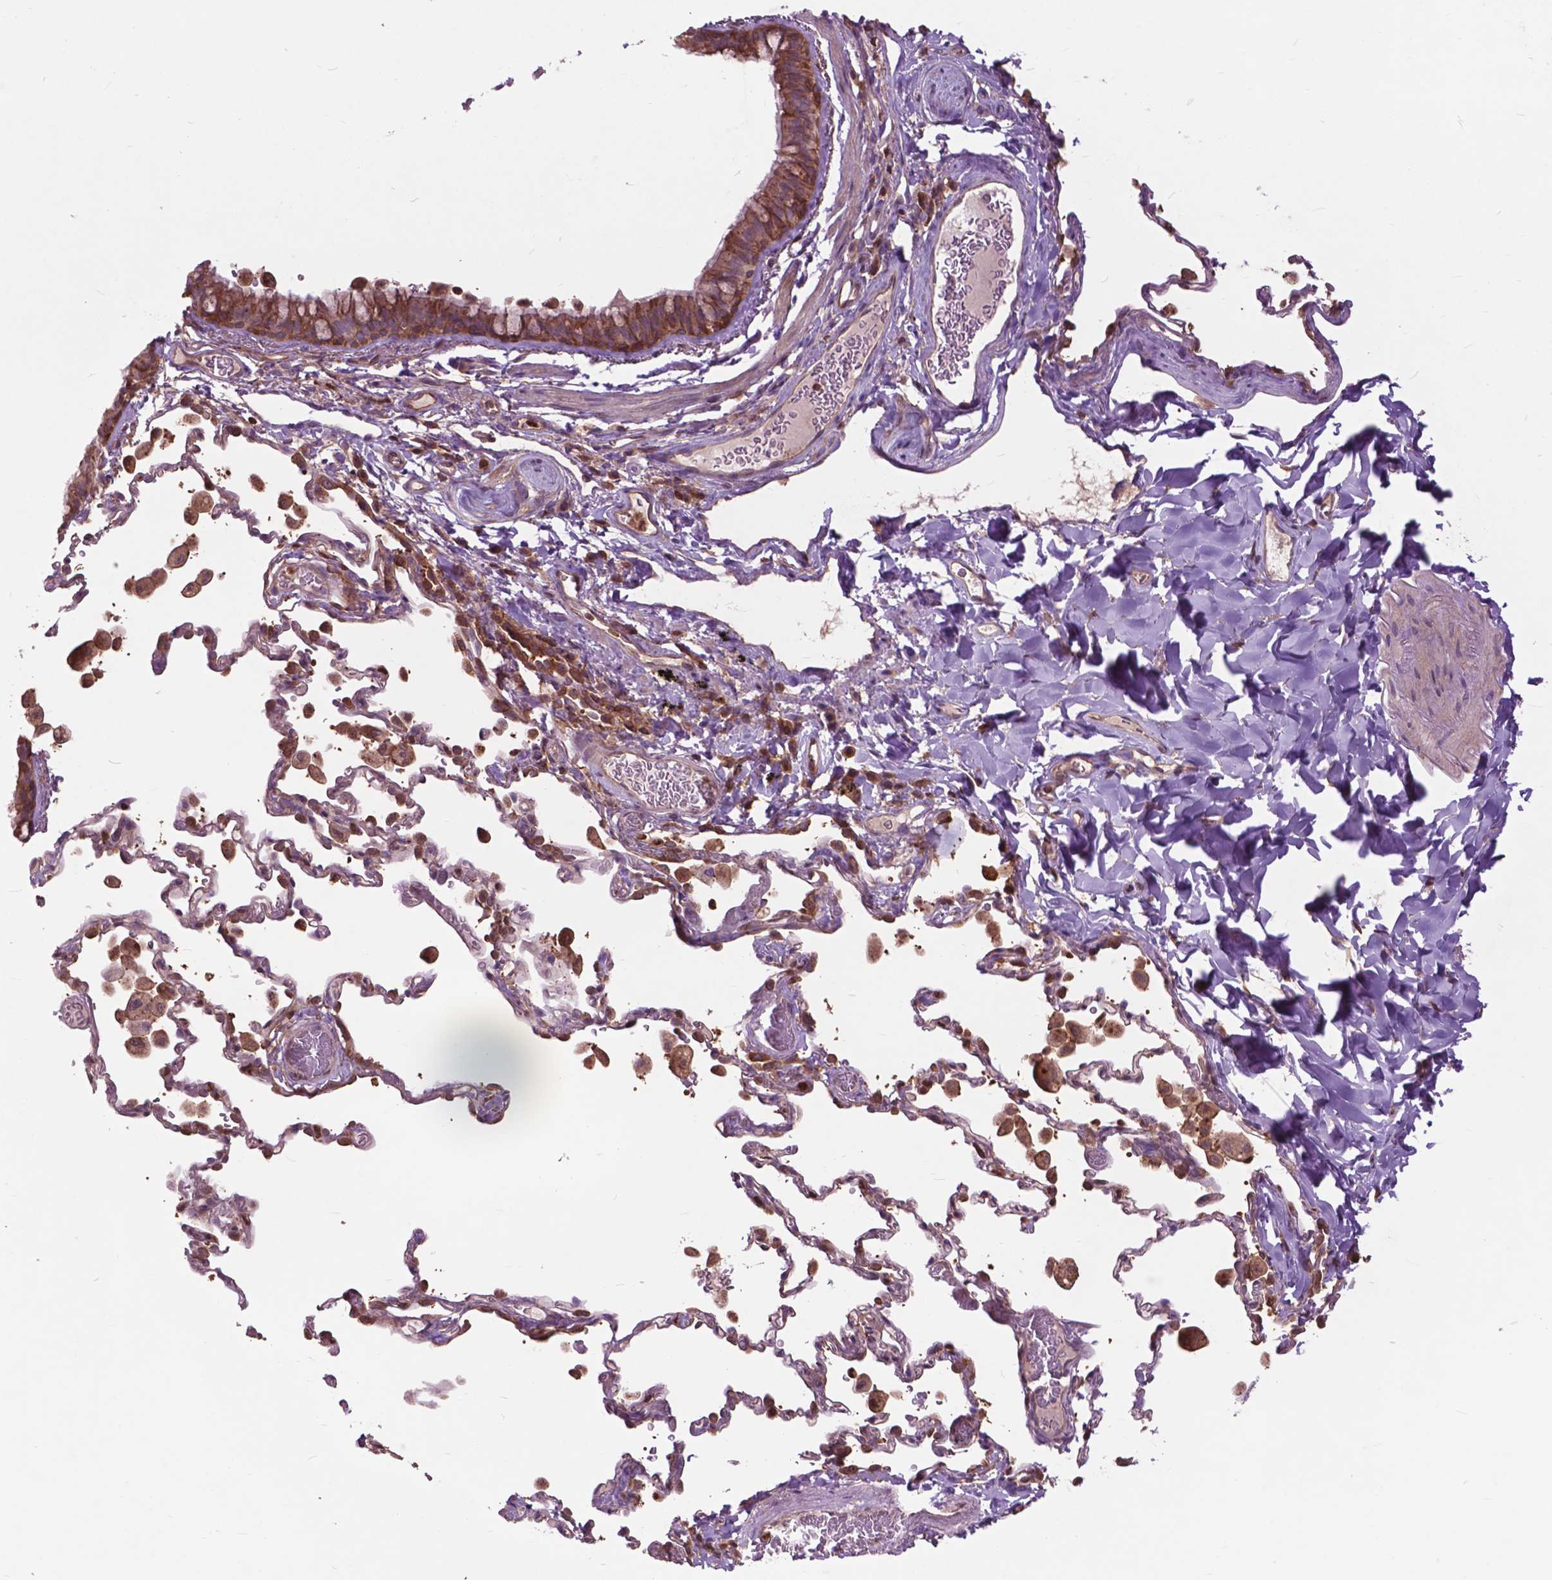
{"staining": {"intensity": "moderate", "quantity": ">75%", "location": "cytoplasmic/membranous"}, "tissue": "bronchus", "cell_type": "Respiratory epithelial cells", "image_type": "normal", "snomed": [{"axis": "morphology", "description": "Normal tissue, NOS"}, {"axis": "topography", "description": "Bronchus"}, {"axis": "topography", "description": "Lung"}], "caption": "Immunohistochemistry (IHC) (DAB (3,3'-diaminobenzidine)) staining of normal bronchus shows moderate cytoplasmic/membranous protein expression in about >75% of respiratory epithelial cells.", "gene": "ARAF", "patient": {"sex": "male", "age": 54}}